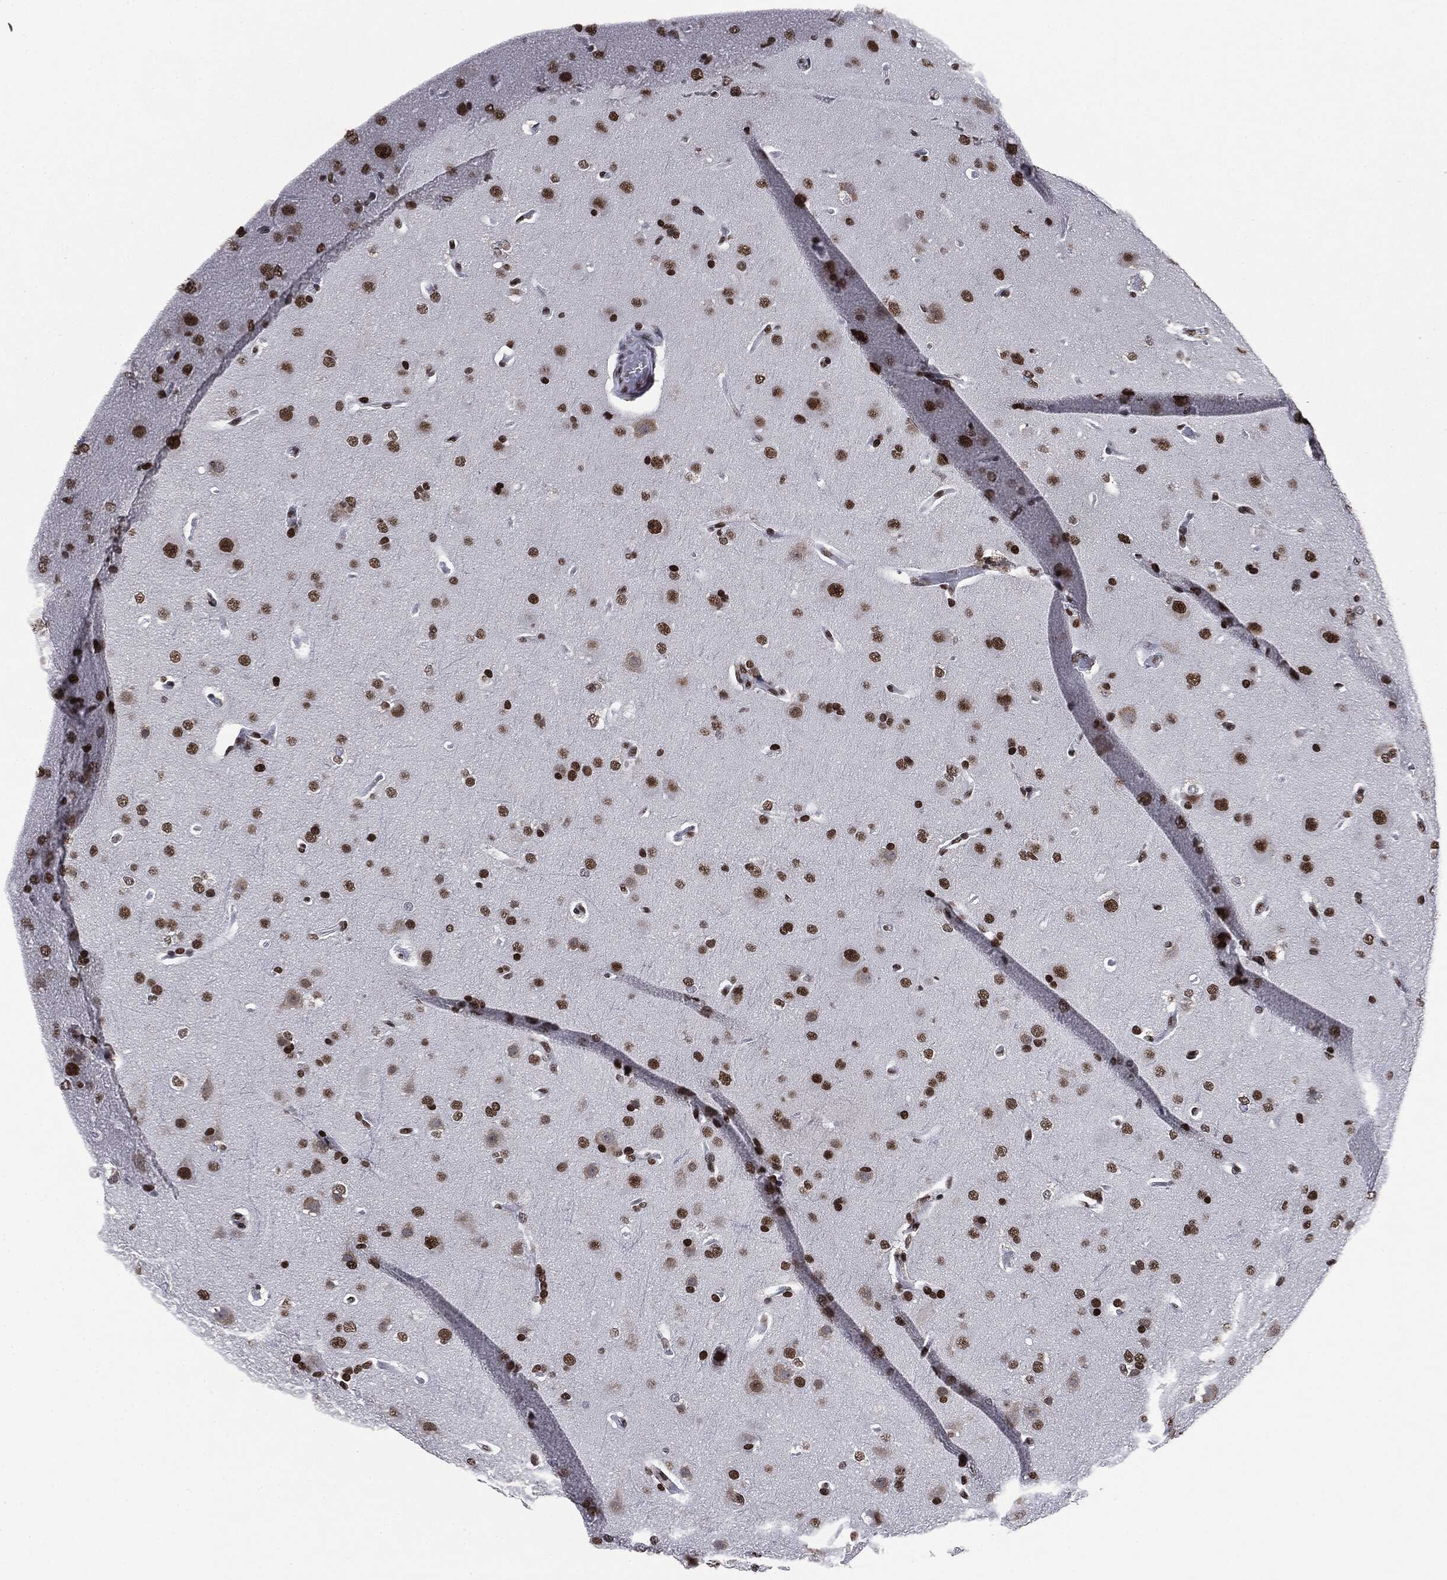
{"staining": {"intensity": "strong", "quantity": ">75%", "location": "nuclear"}, "tissue": "glioma", "cell_type": "Tumor cells", "image_type": "cancer", "snomed": [{"axis": "morphology", "description": "Glioma, malignant, Low grade"}, {"axis": "topography", "description": "Brain"}], "caption": "Protein expression analysis of human low-grade glioma (malignant) reveals strong nuclear positivity in approximately >75% of tumor cells.", "gene": "MSH2", "patient": {"sex": "male", "age": 41}}